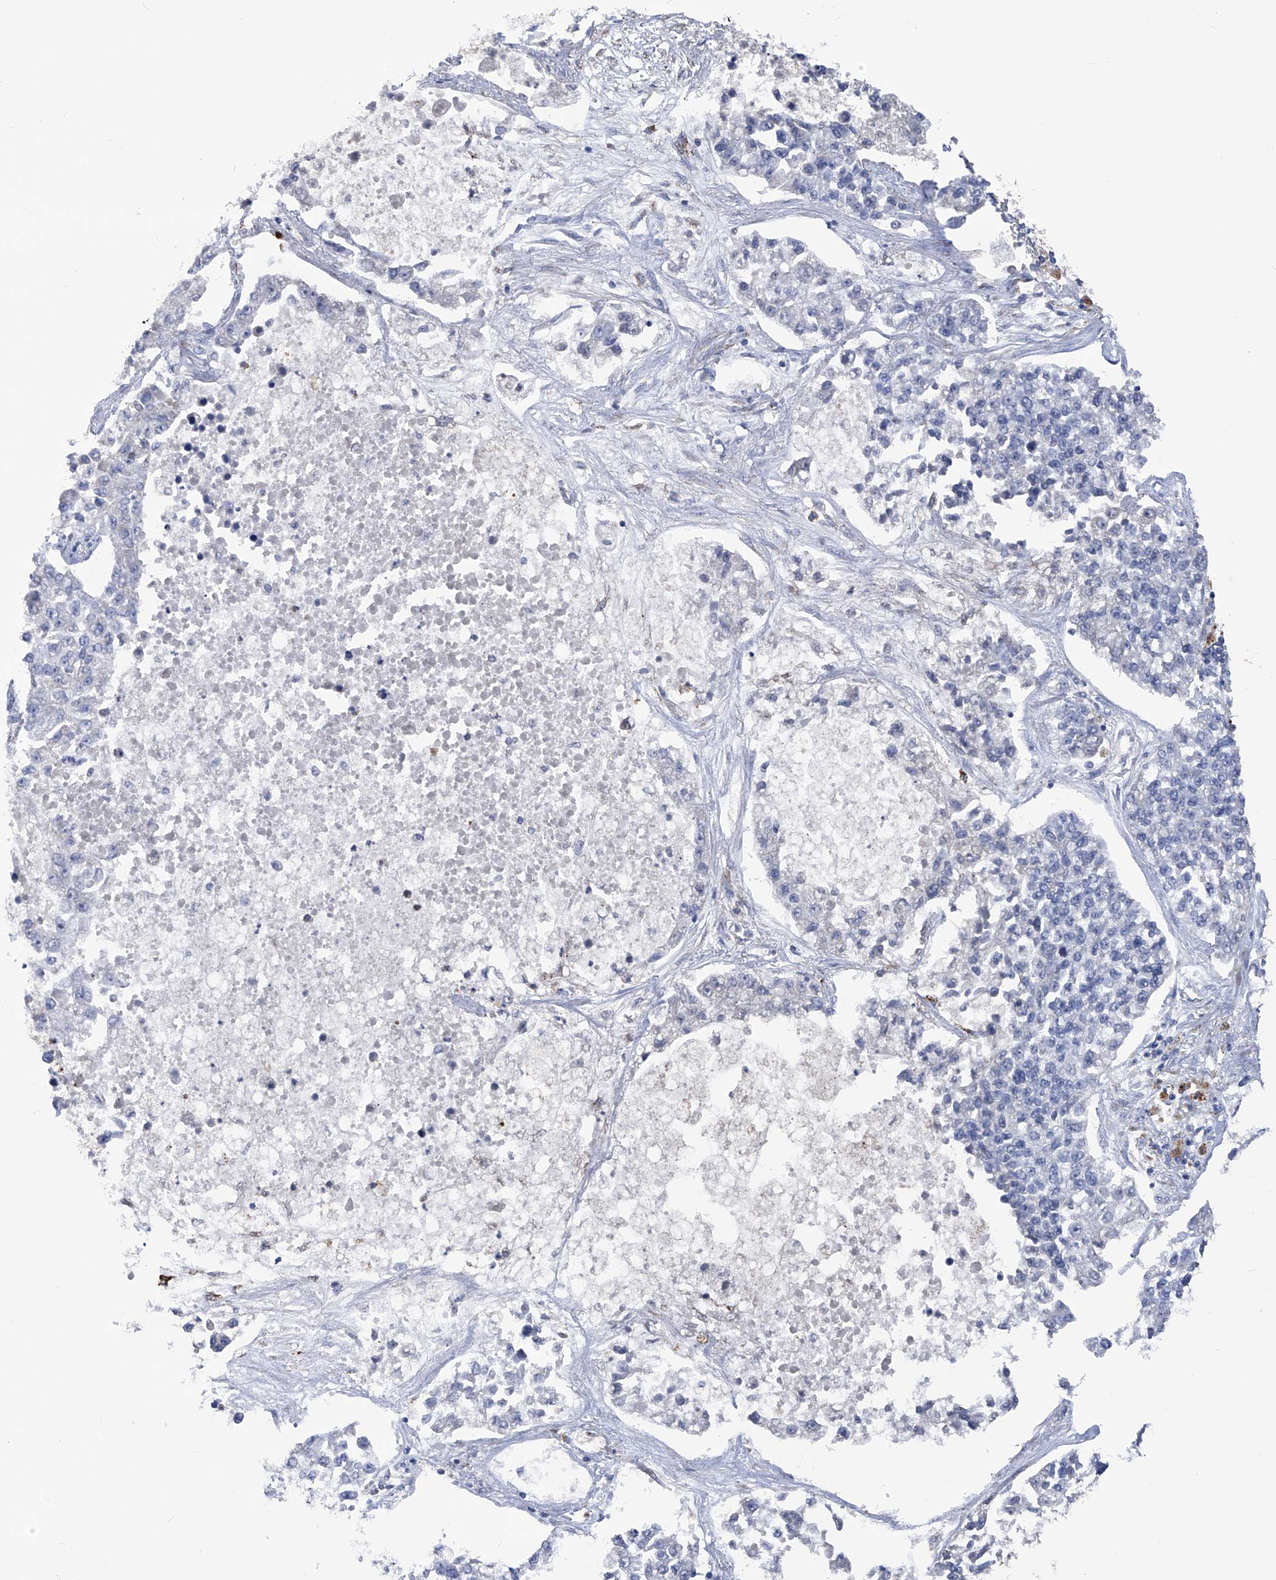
{"staining": {"intensity": "negative", "quantity": "none", "location": "none"}, "tissue": "lung cancer", "cell_type": "Tumor cells", "image_type": "cancer", "snomed": [{"axis": "morphology", "description": "Adenocarcinoma, NOS"}, {"axis": "topography", "description": "Lung"}], "caption": "Tumor cells show no significant protein expression in lung adenocarcinoma. (Immunohistochemistry (ihc), brightfield microscopy, high magnification).", "gene": "PHF20", "patient": {"sex": "male", "age": 49}}